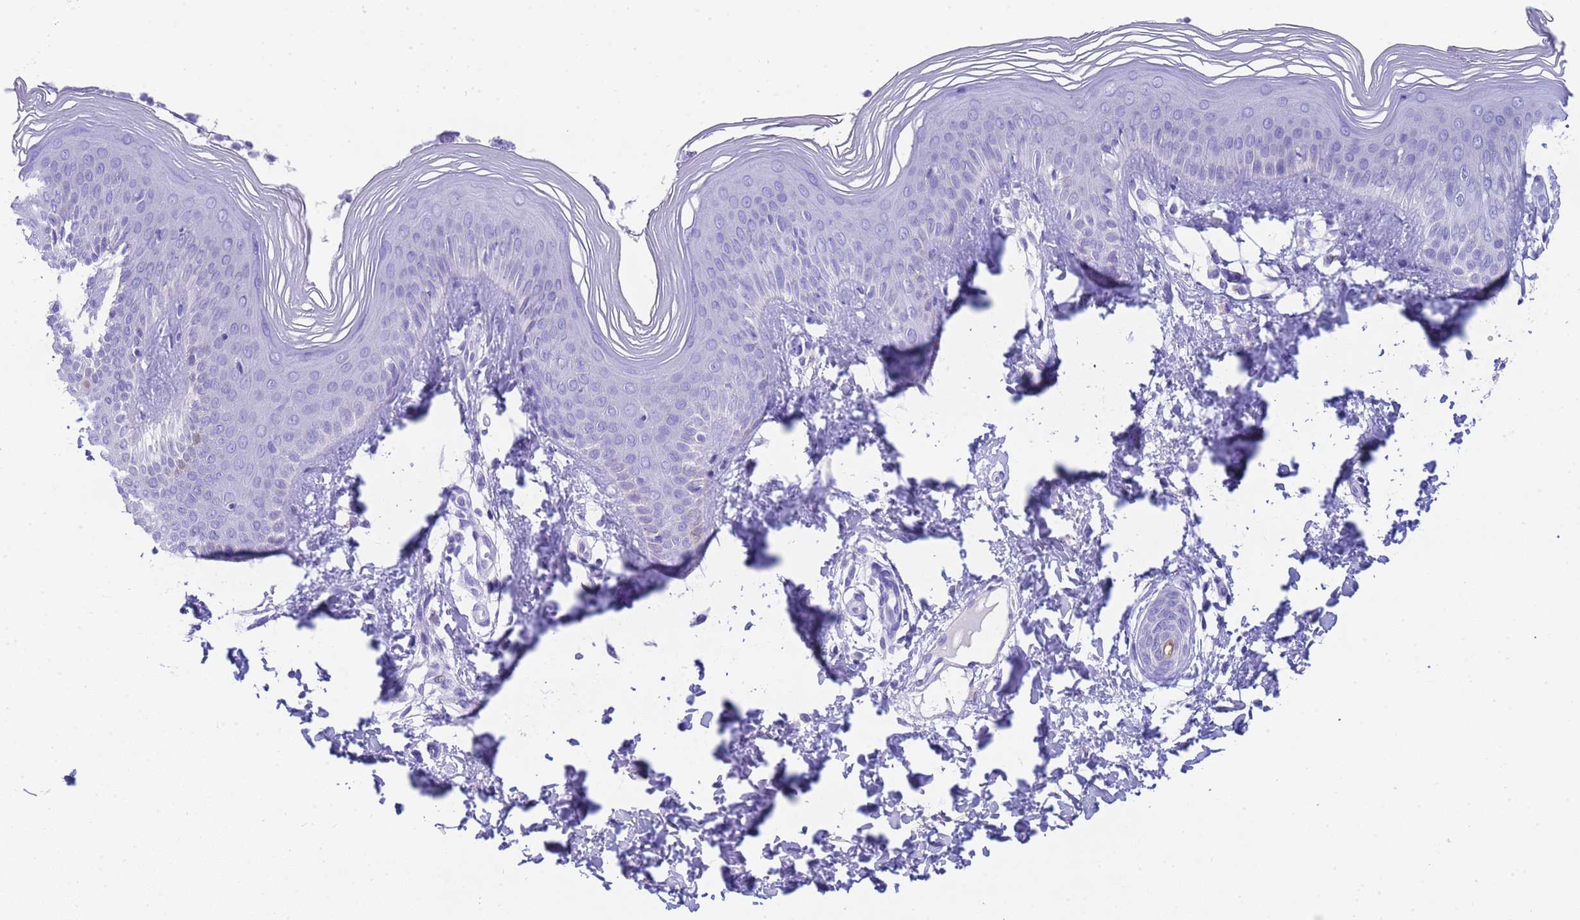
{"staining": {"intensity": "moderate", "quantity": "<25%", "location": "cytoplasmic/membranous"}, "tissue": "skin", "cell_type": "Epidermal cells", "image_type": "normal", "snomed": [{"axis": "morphology", "description": "Normal tissue, NOS"}, {"axis": "morphology", "description": "Inflammation, NOS"}, {"axis": "topography", "description": "Soft tissue"}, {"axis": "topography", "description": "Anal"}], "caption": "Normal skin was stained to show a protein in brown. There is low levels of moderate cytoplasmic/membranous positivity in about <25% of epidermal cells.", "gene": "USP38", "patient": {"sex": "female", "age": 15}}